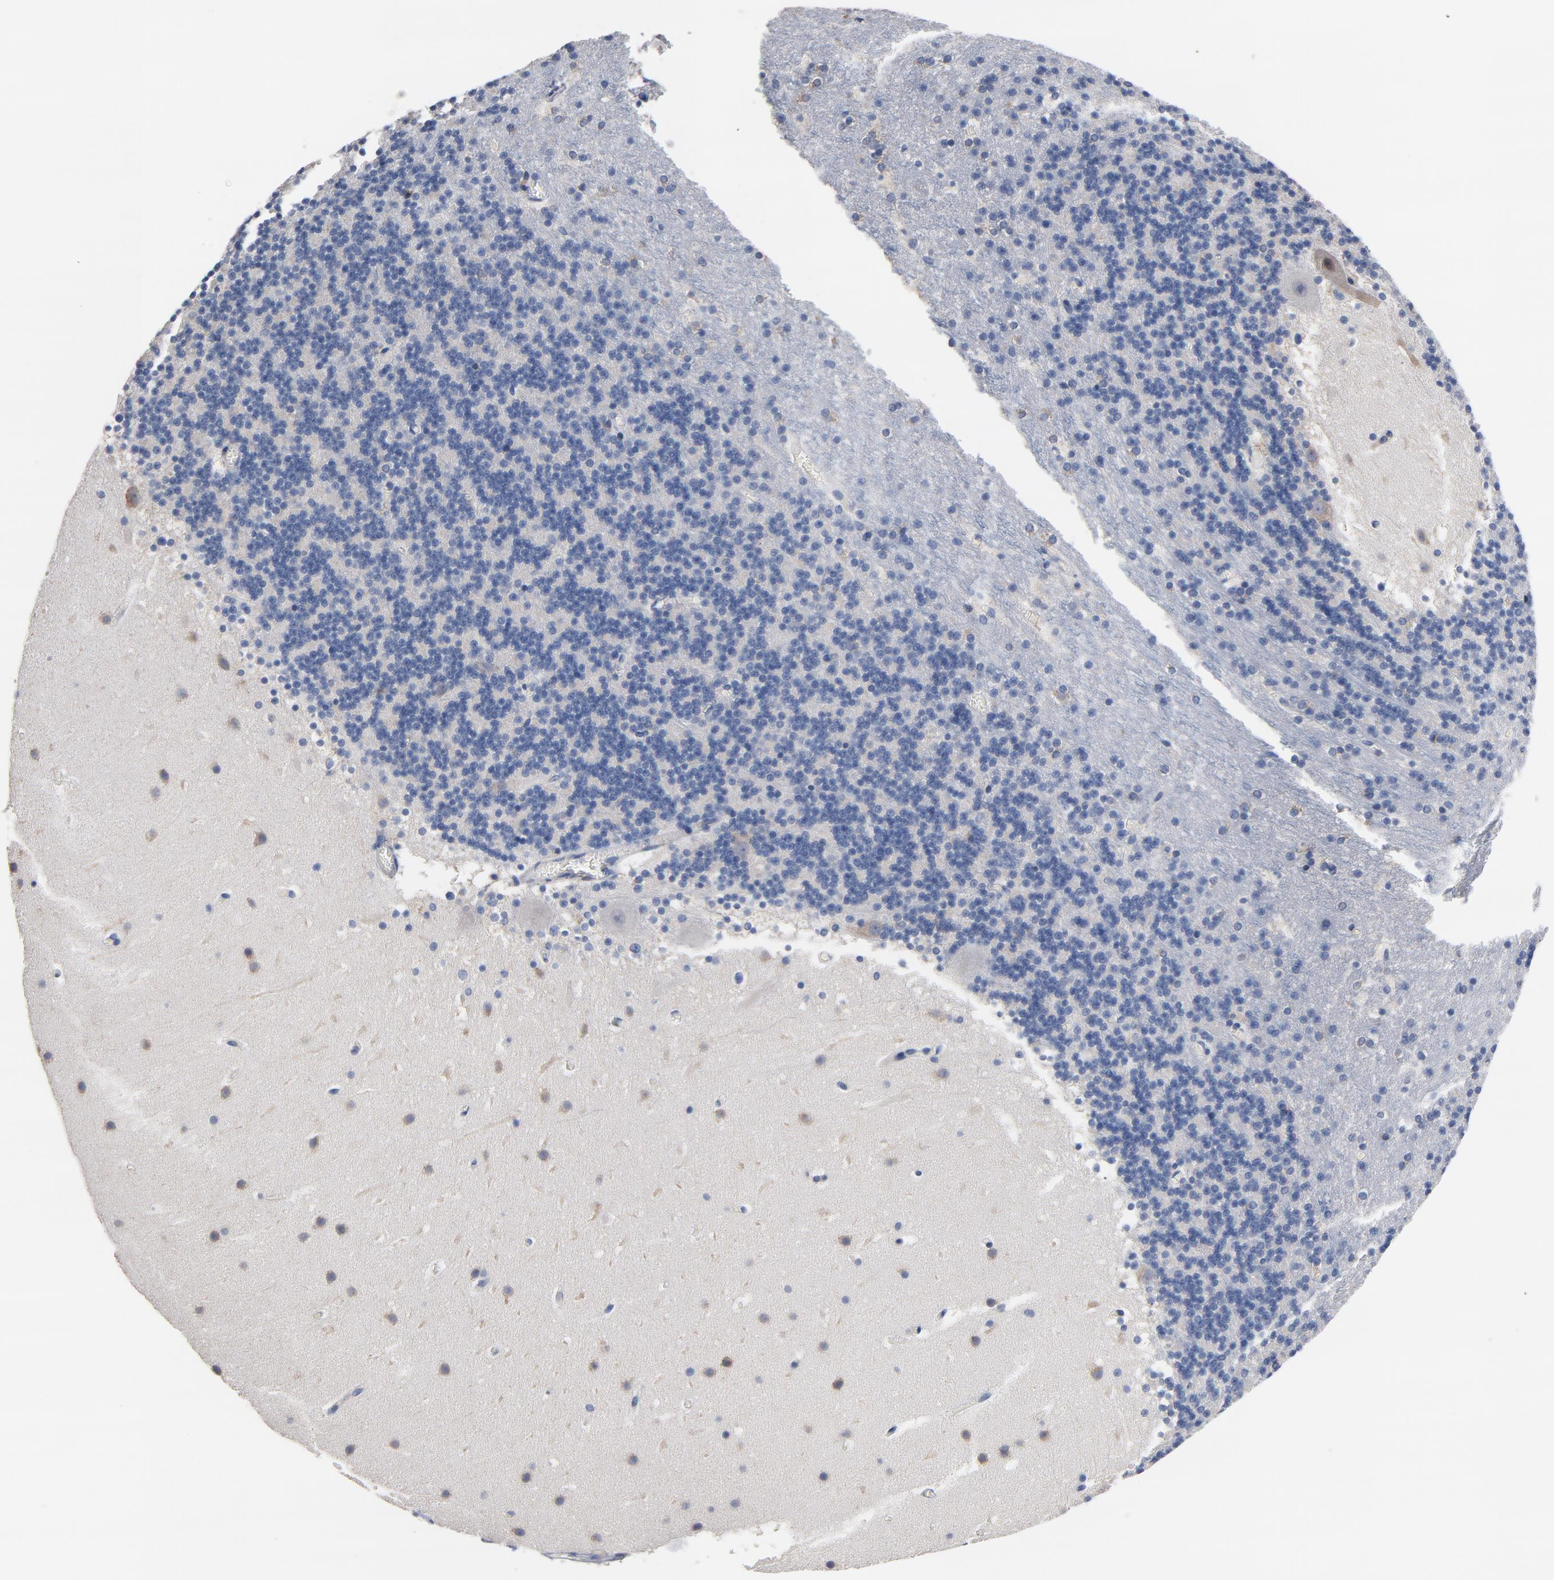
{"staining": {"intensity": "negative", "quantity": "none", "location": "none"}, "tissue": "cerebellum", "cell_type": "Cells in granular layer", "image_type": "normal", "snomed": [{"axis": "morphology", "description": "Normal tissue, NOS"}, {"axis": "topography", "description": "Cerebellum"}], "caption": "The photomicrograph reveals no significant expression in cells in granular layer of cerebellum.", "gene": "TLR4", "patient": {"sex": "male", "age": 45}}